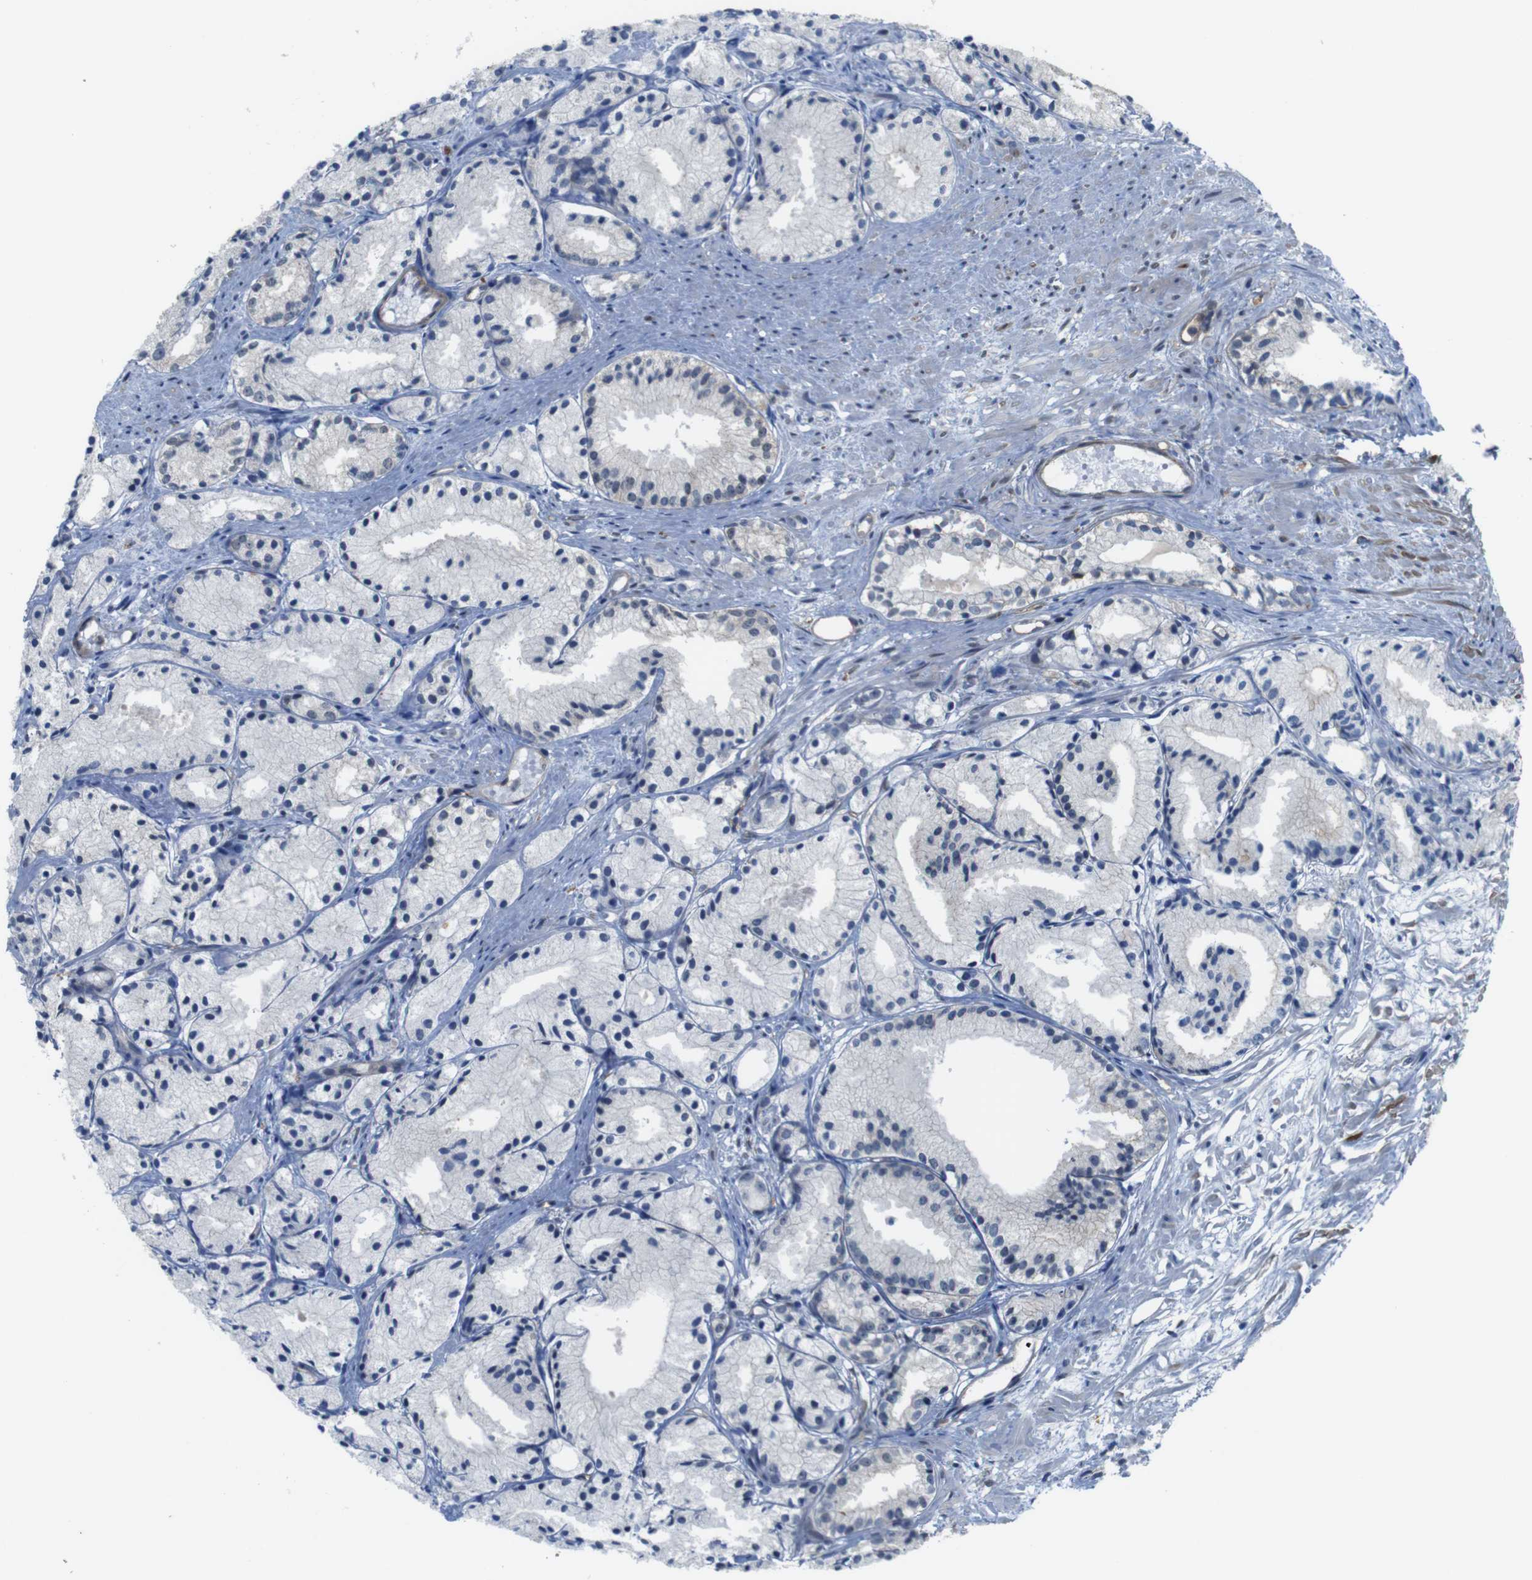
{"staining": {"intensity": "negative", "quantity": "none", "location": "none"}, "tissue": "prostate cancer", "cell_type": "Tumor cells", "image_type": "cancer", "snomed": [{"axis": "morphology", "description": "Adenocarcinoma, Low grade"}, {"axis": "topography", "description": "Prostate"}], "caption": "High magnification brightfield microscopy of prostate cancer stained with DAB (brown) and counterstained with hematoxylin (blue): tumor cells show no significant positivity. (DAB immunohistochemistry (IHC), high magnification).", "gene": "PTGER4", "patient": {"sex": "male", "age": 72}}